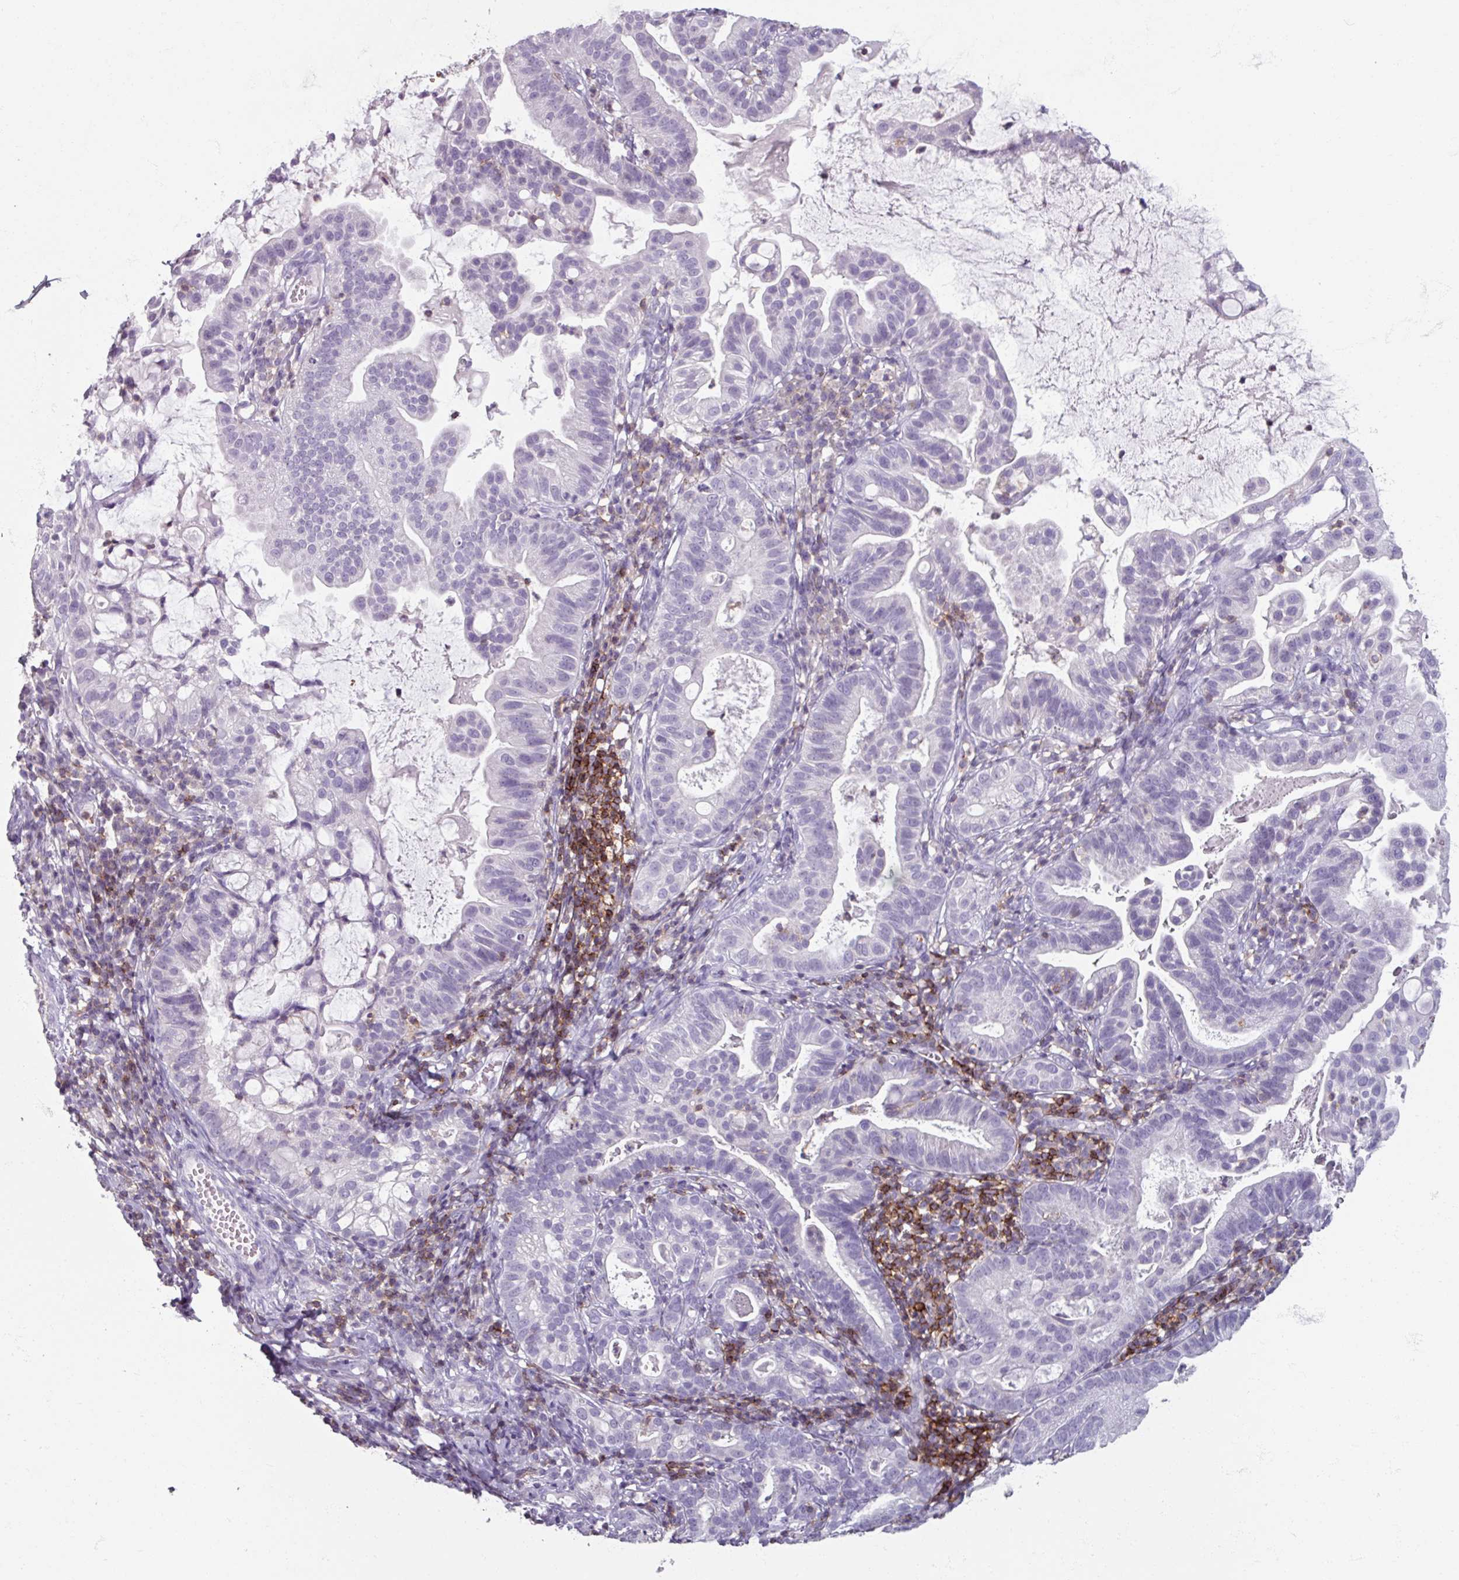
{"staining": {"intensity": "negative", "quantity": "none", "location": "none"}, "tissue": "cervical cancer", "cell_type": "Tumor cells", "image_type": "cancer", "snomed": [{"axis": "morphology", "description": "Adenocarcinoma, NOS"}, {"axis": "topography", "description": "Cervix"}], "caption": "IHC histopathology image of neoplastic tissue: cervical cancer stained with DAB (3,3'-diaminobenzidine) displays no significant protein staining in tumor cells. (DAB (3,3'-diaminobenzidine) immunohistochemistry (IHC) visualized using brightfield microscopy, high magnification).", "gene": "PTPRC", "patient": {"sex": "female", "age": 41}}